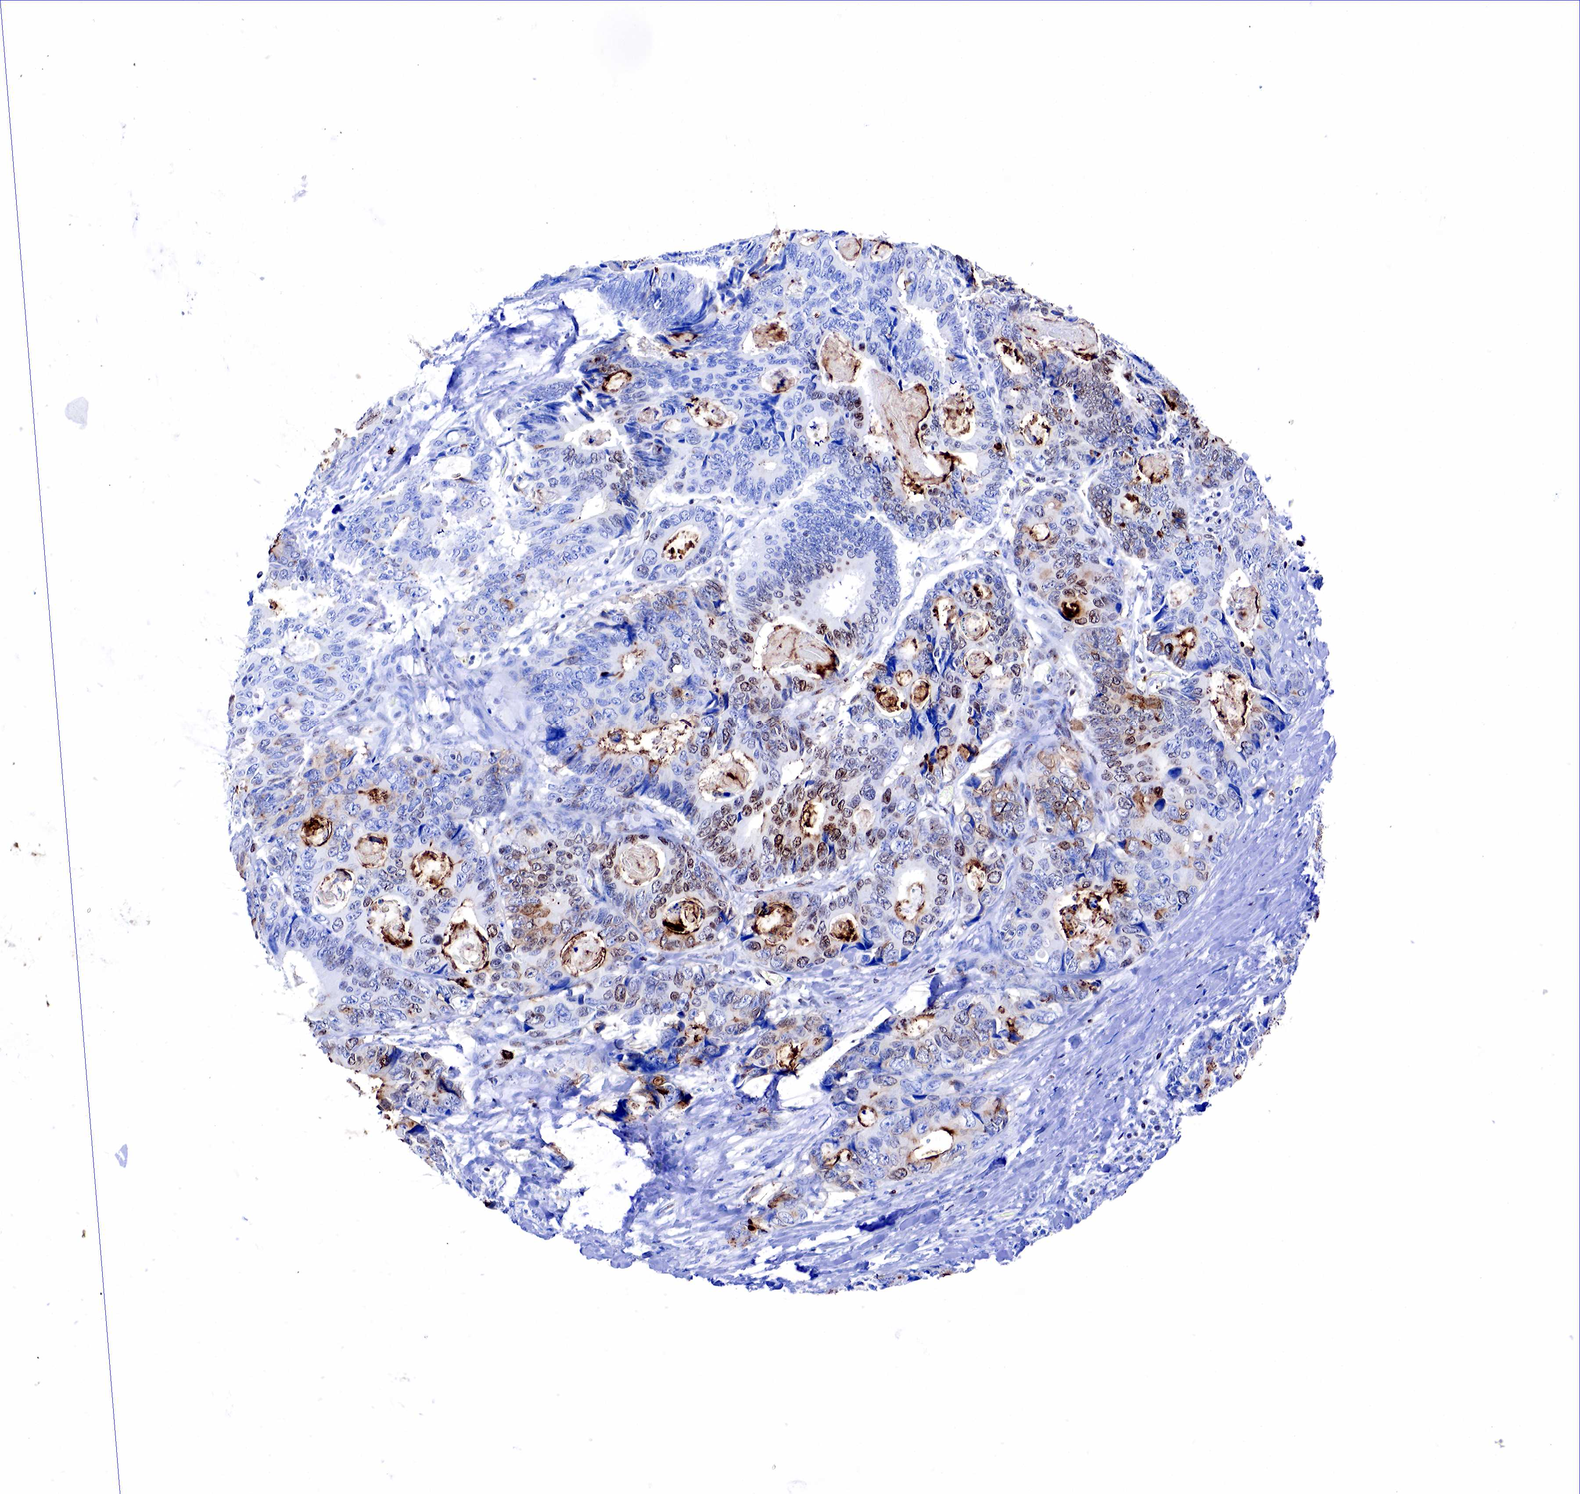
{"staining": {"intensity": "moderate", "quantity": "25%-75%", "location": "cytoplasmic/membranous,nuclear"}, "tissue": "colorectal cancer", "cell_type": "Tumor cells", "image_type": "cancer", "snomed": [{"axis": "morphology", "description": "Adenocarcinoma, NOS"}, {"axis": "topography", "description": "Rectum"}], "caption": "Protein expression analysis of colorectal adenocarcinoma reveals moderate cytoplasmic/membranous and nuclear staining in about 25%-75% of tumor cells.", "gene": "FUT4", "patient": {"sex": "female", "age": 67}}